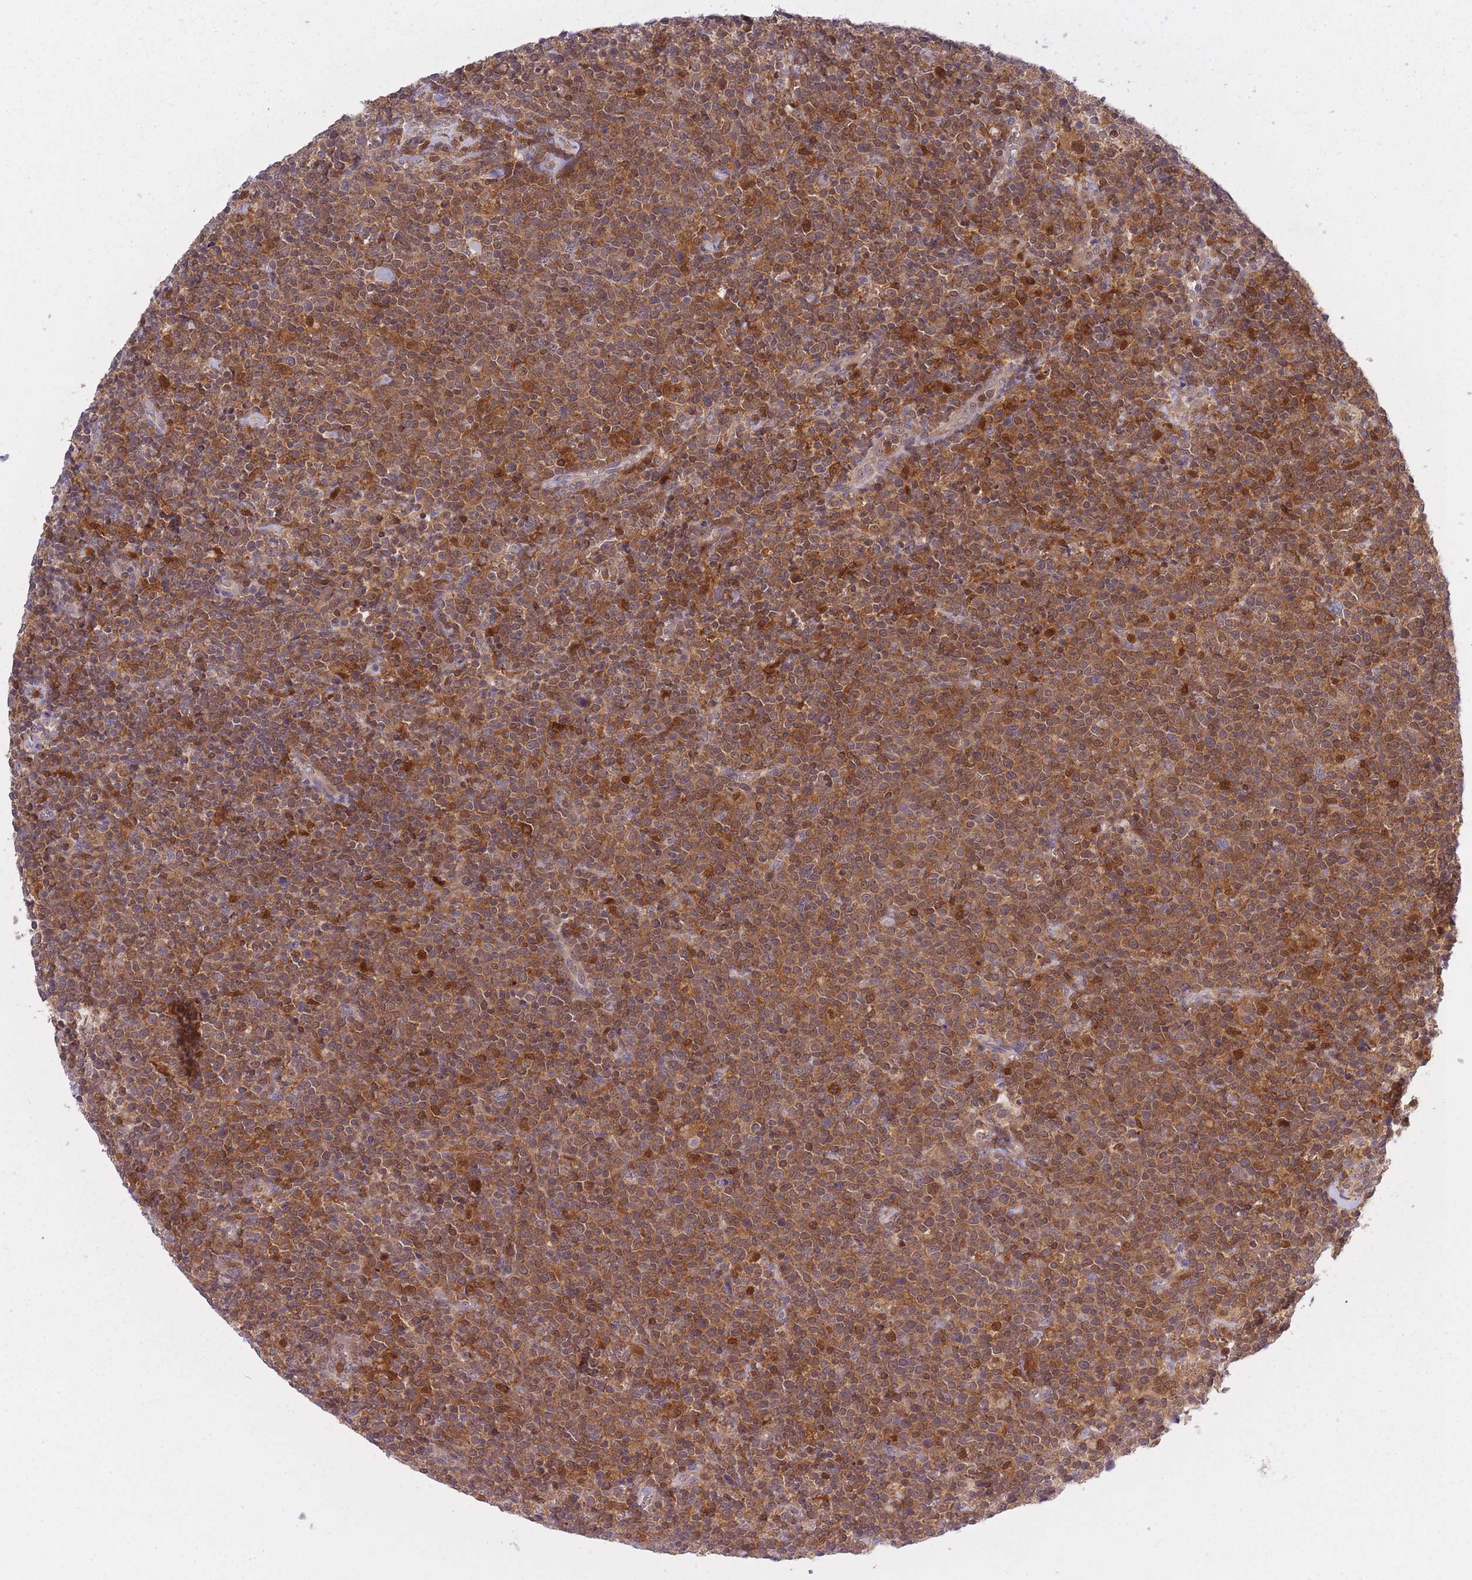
{"staining": {"intensity": "moderate", "quantity": ">75%", "location": "cytoplasmic/membranous,nuclear"}, "tissue": "lymphoma", "cell_type": "Tumor cells", "image_type": "cancer", "snomed": [{"axis": "morphology", "description": "Malignant lymphoma, non-Hodgkin's type, High grade"}, {"axis": "topography", "description": "Lymph node"}], "caption": "Malignant lymphoma, non-Hodgkin's type (high-grade) stained with a protein marker displays moderate staining in tumor cells.", "gene": "CXorf38", "patient": {"sex": "male", "age": 61}}